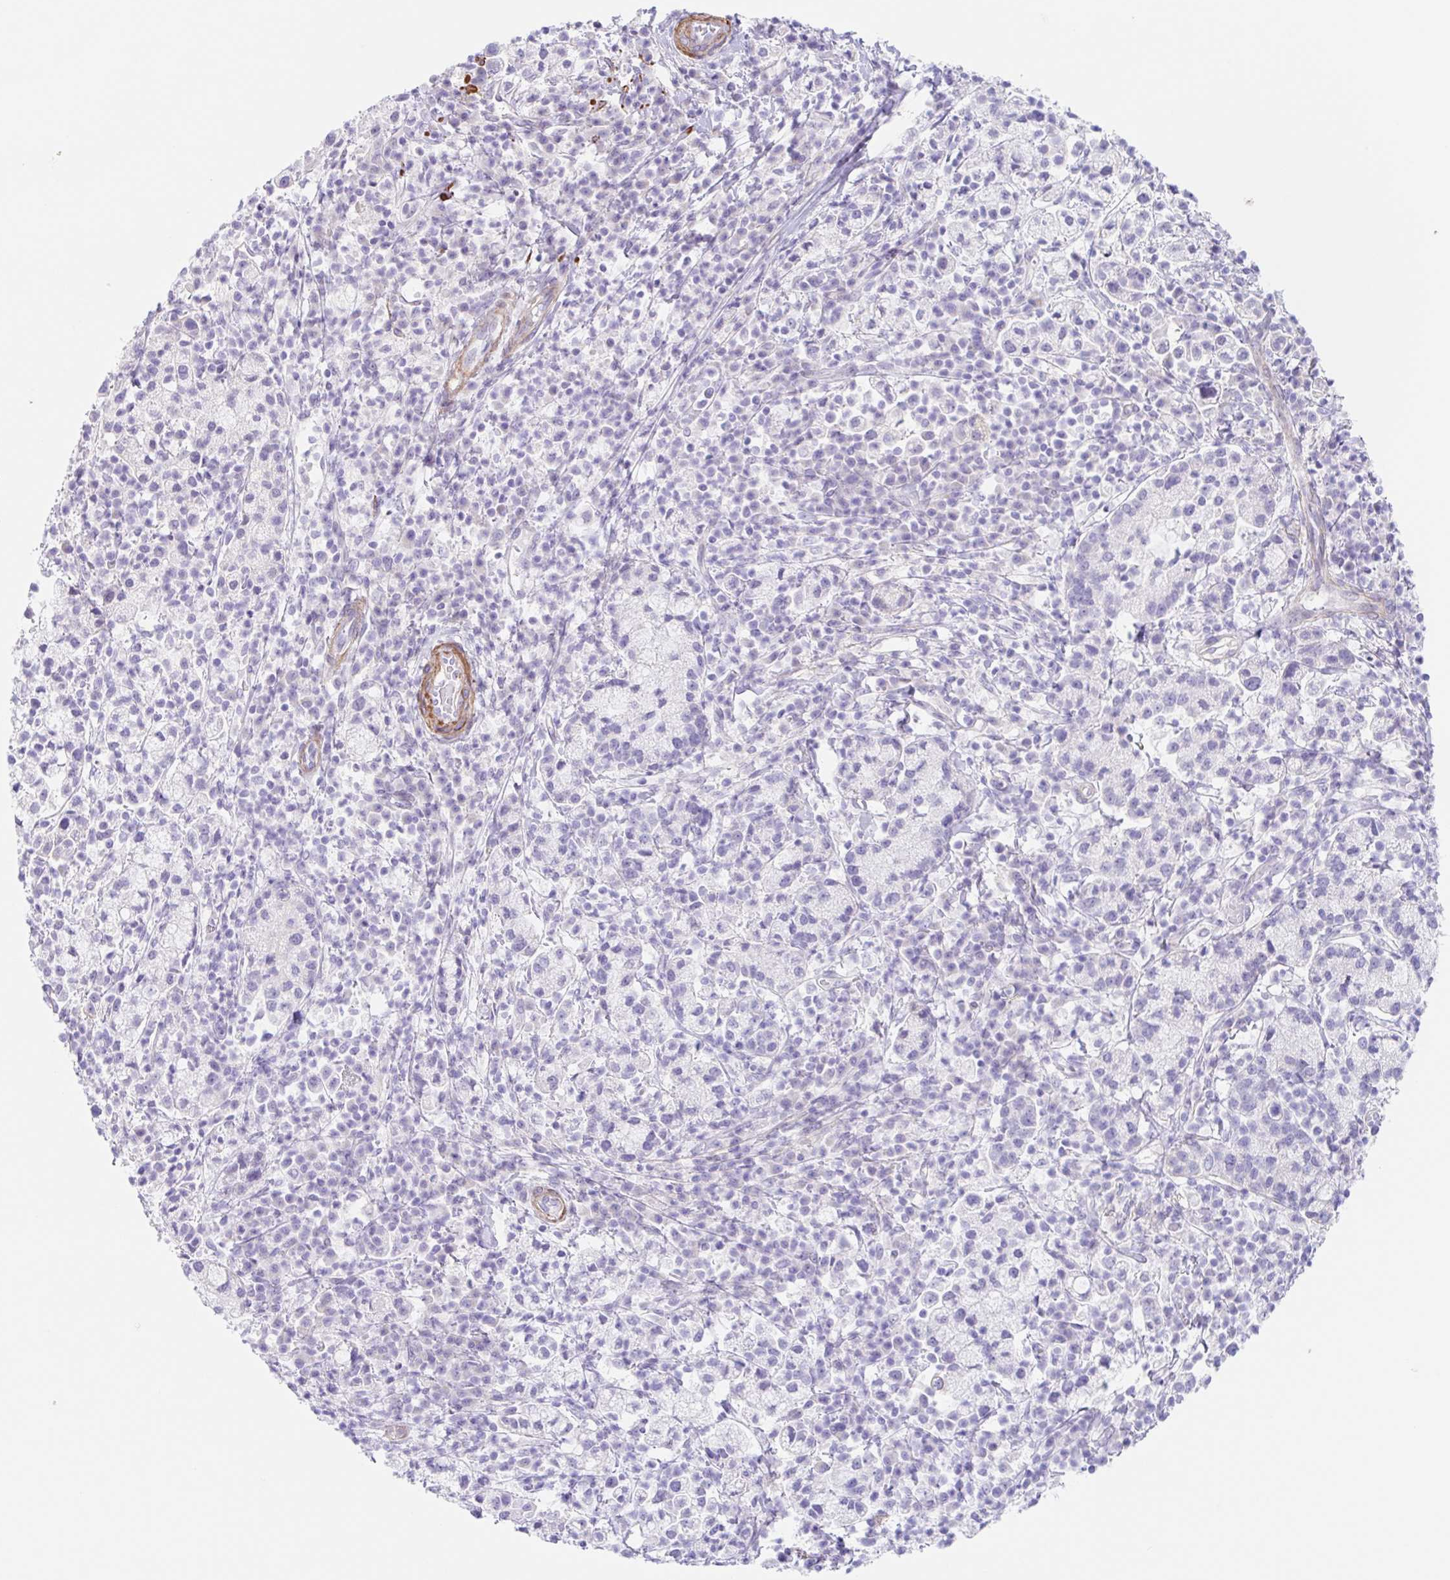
{"staining": {"intensity": "negative", "quantity": "none", "location": "none"}, "tissue": "cervical cancer", "cell_type": "Tumor cells", "image_type": "cancer", "snomed": [{"axis": "morphology", "description": "Normal tissue, NOS"}, {"axis": "morphology", "description": "Adenocarcinoma, NOS"}, {"axis": "topography", "description": "Cervix"}], "caption": "Protein analysis of adenocarcinoma (cervical) reveals no significant staining in tumor cells.", "gene": "DCAF17", "patient": {"sex": "female", "age": 44}}